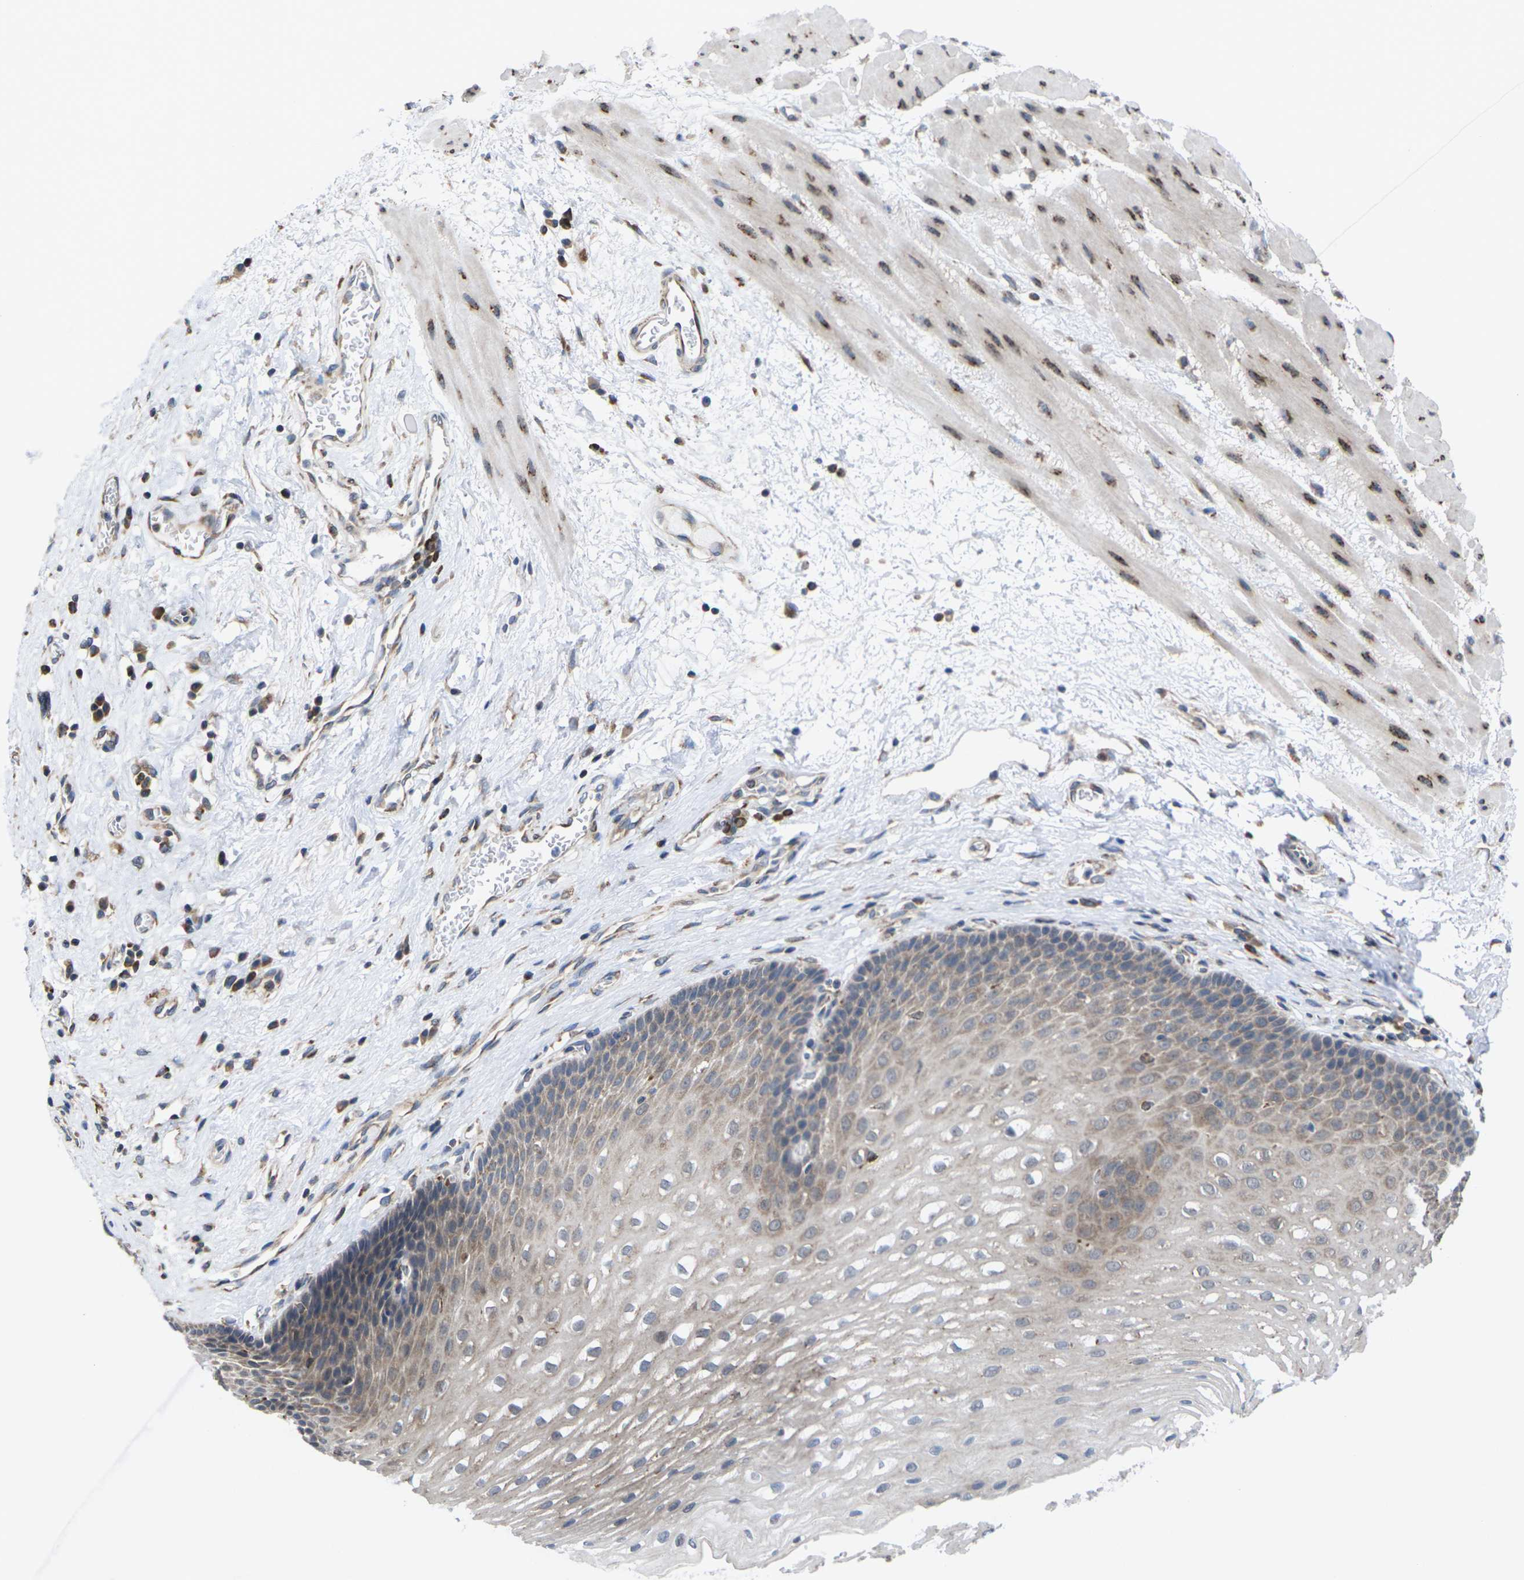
{"staining": {"intensity": "weak", "quantity": "25%-75%", "location": "cytoplasmic/membranous"}, "tissue": "esophagus", "cell_type": "Squamous epithelial cells", "image_type": "normal", "snomed": [{"axis": "morphology", "description": "Normal tissue, NOS"}, {"axis": "topography", "description": "Esophagus"}], "caption": "DAB immunohistochemical staining of benign esophagus demonstrates weak cytoplasmic/membranous protein positivity in about 25%-75% of squamous epithelial cells.", "gene": "PDZK1IP1", "patient": {"sex": "male", "age": 48}}